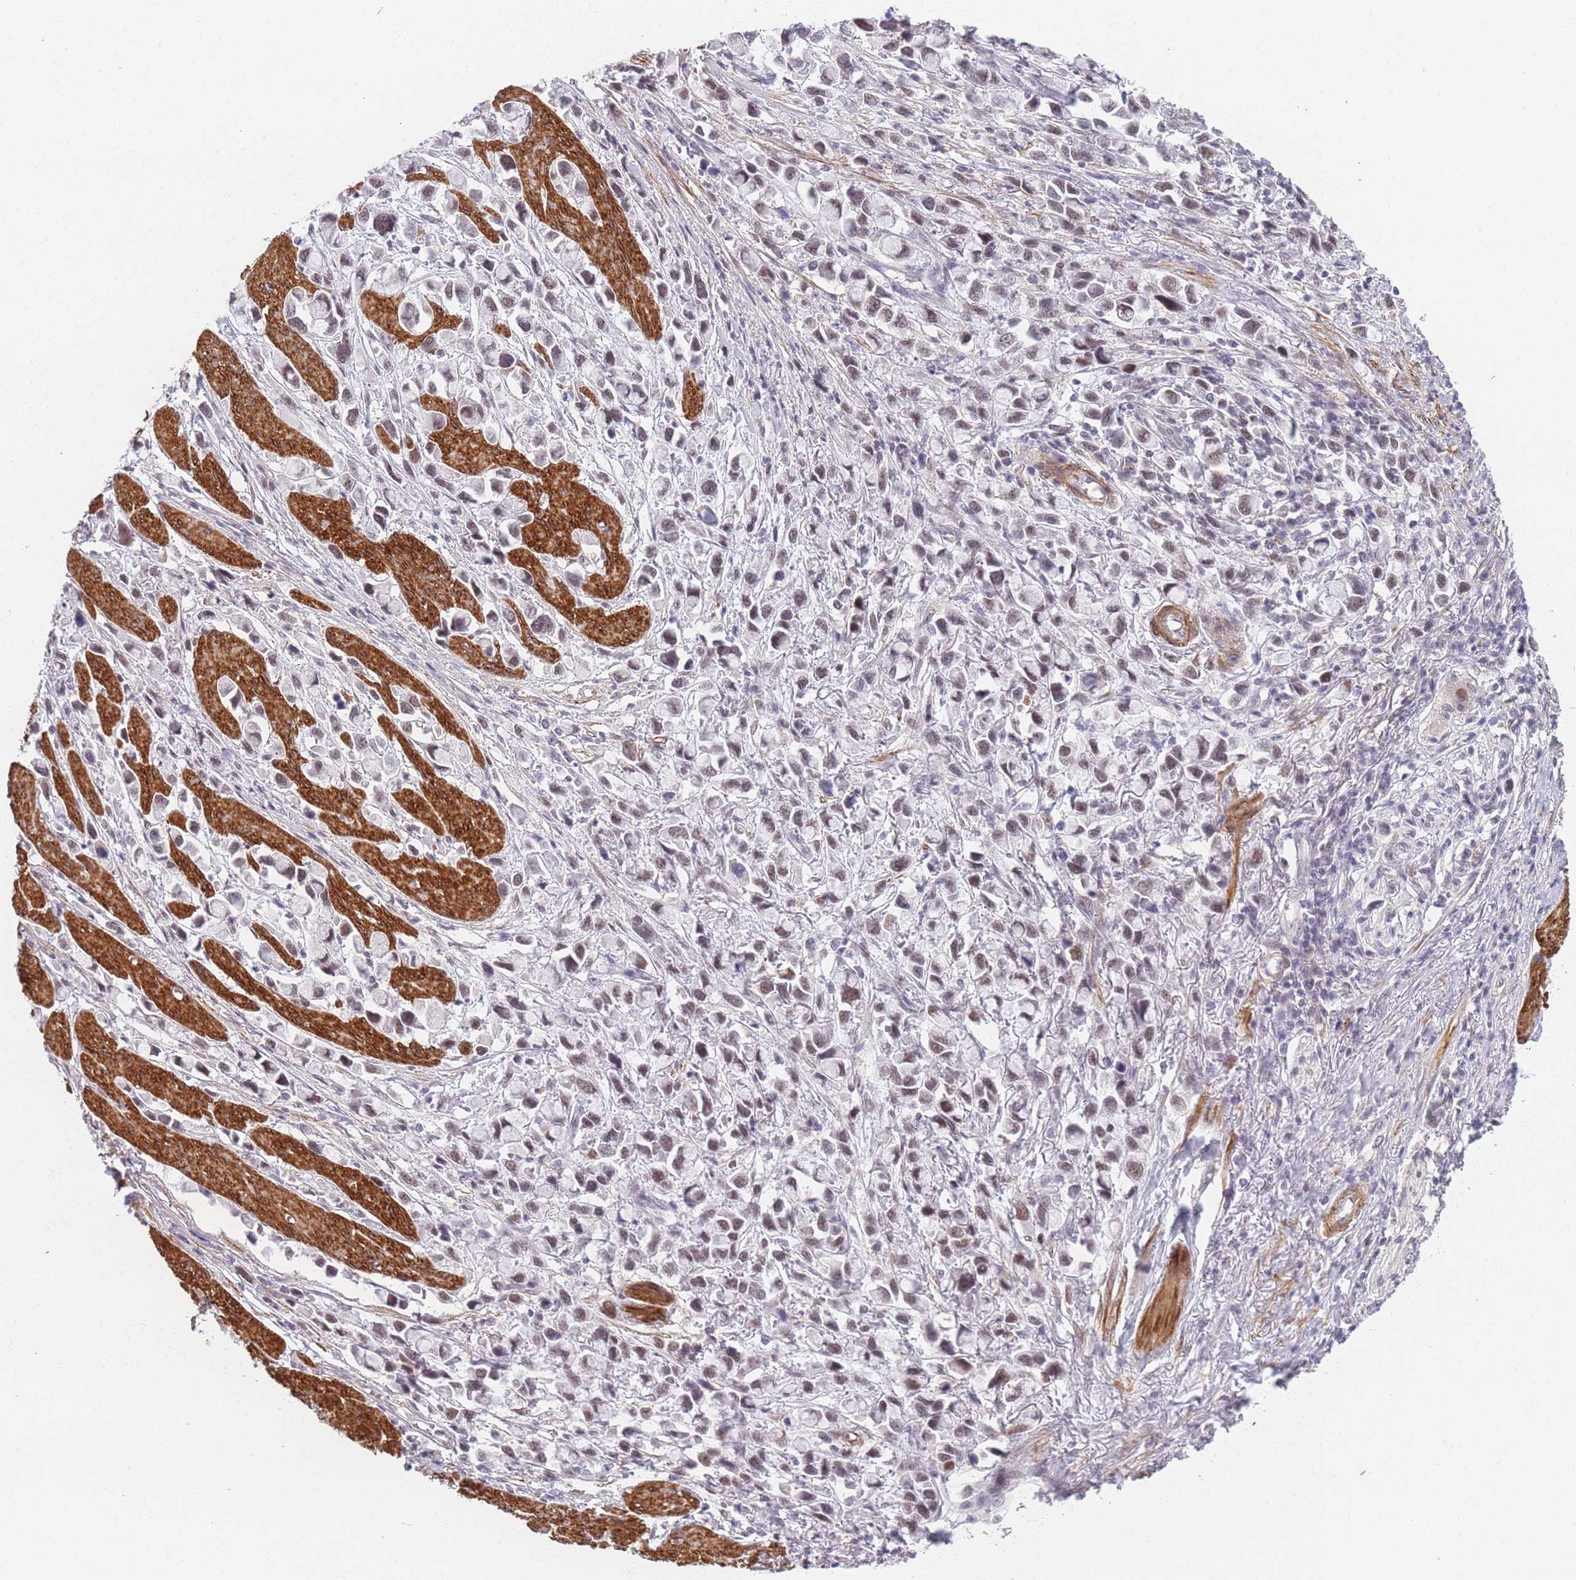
{"staining": {"intensity": "weak", "quantity": ">75%", "location": "nuclear"}, "tissue": "stomach cancer", "cell_type": "Tumor cells", "image_type": "cancer", "snomed": [{"axis": "morphology", "description": "Adenocarcinoma, NOS"}, {"axis": "topography", "description": "Stomach"}], "caption": "An image showing weak nuclear expression in approximately >75% of tumor cells in stomach adenocarcinoma, as visualized by brown immunohistochemical staining.", "gene": "SIN3B", "patient": {"sex": "female", "age": 81}}